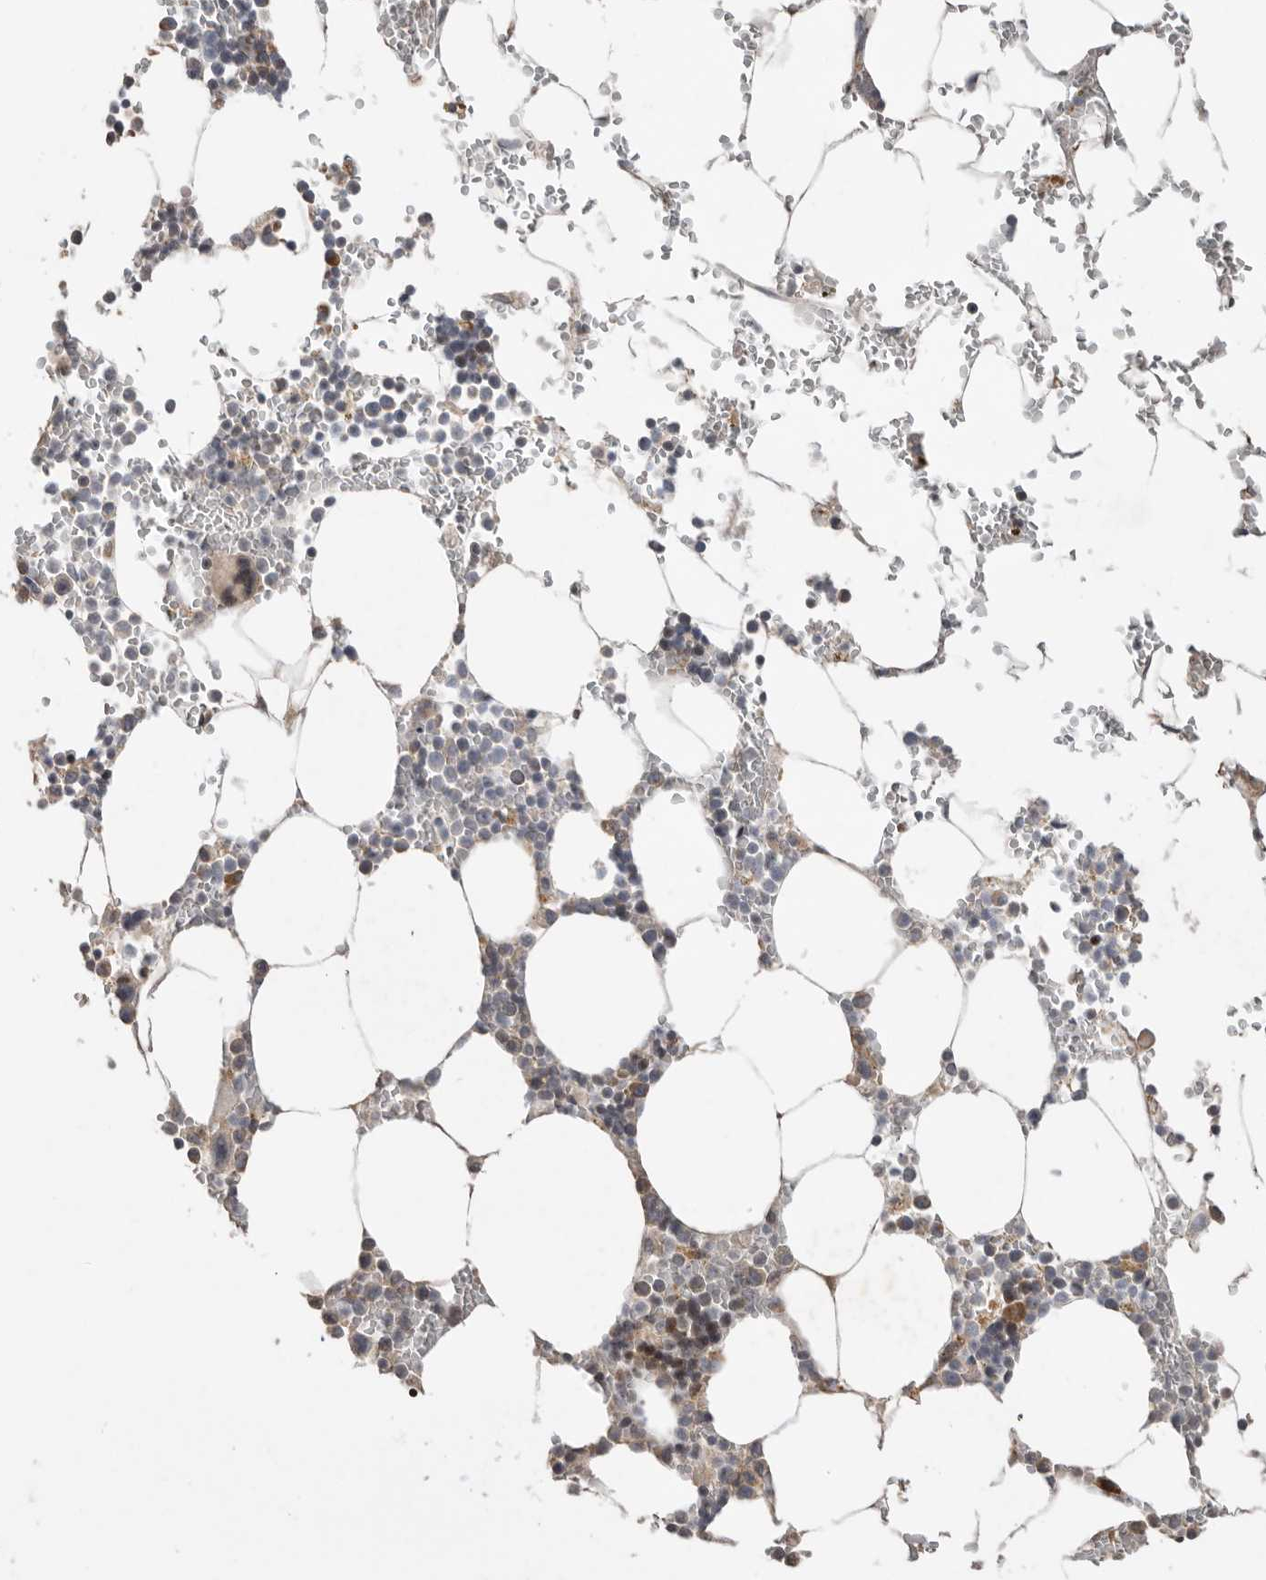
{"staining": {"intensity": "strong", "quantity": "25%-75%", "location": "nuclear"}, "tissue": "bone marrow", "cell_type": "Hematopoietic cells", "image_type": "normal", "snomed": [{"axis": "morphology", "description": "Normal tissue, NOS"}, {"axis": "topography", "description": "Bone marrow"}], "caption": "Immunohistochemical staining of benign bone marrow demonstrates 25%-75% levels of strong nuclear protein expression in about 25%-75% of hematopoietic cells. The protein of interest is shown in brown color, while the nuclei are stained blue.", "gene": "FZD3", "patient": {"sex": "male", "age": 70}}